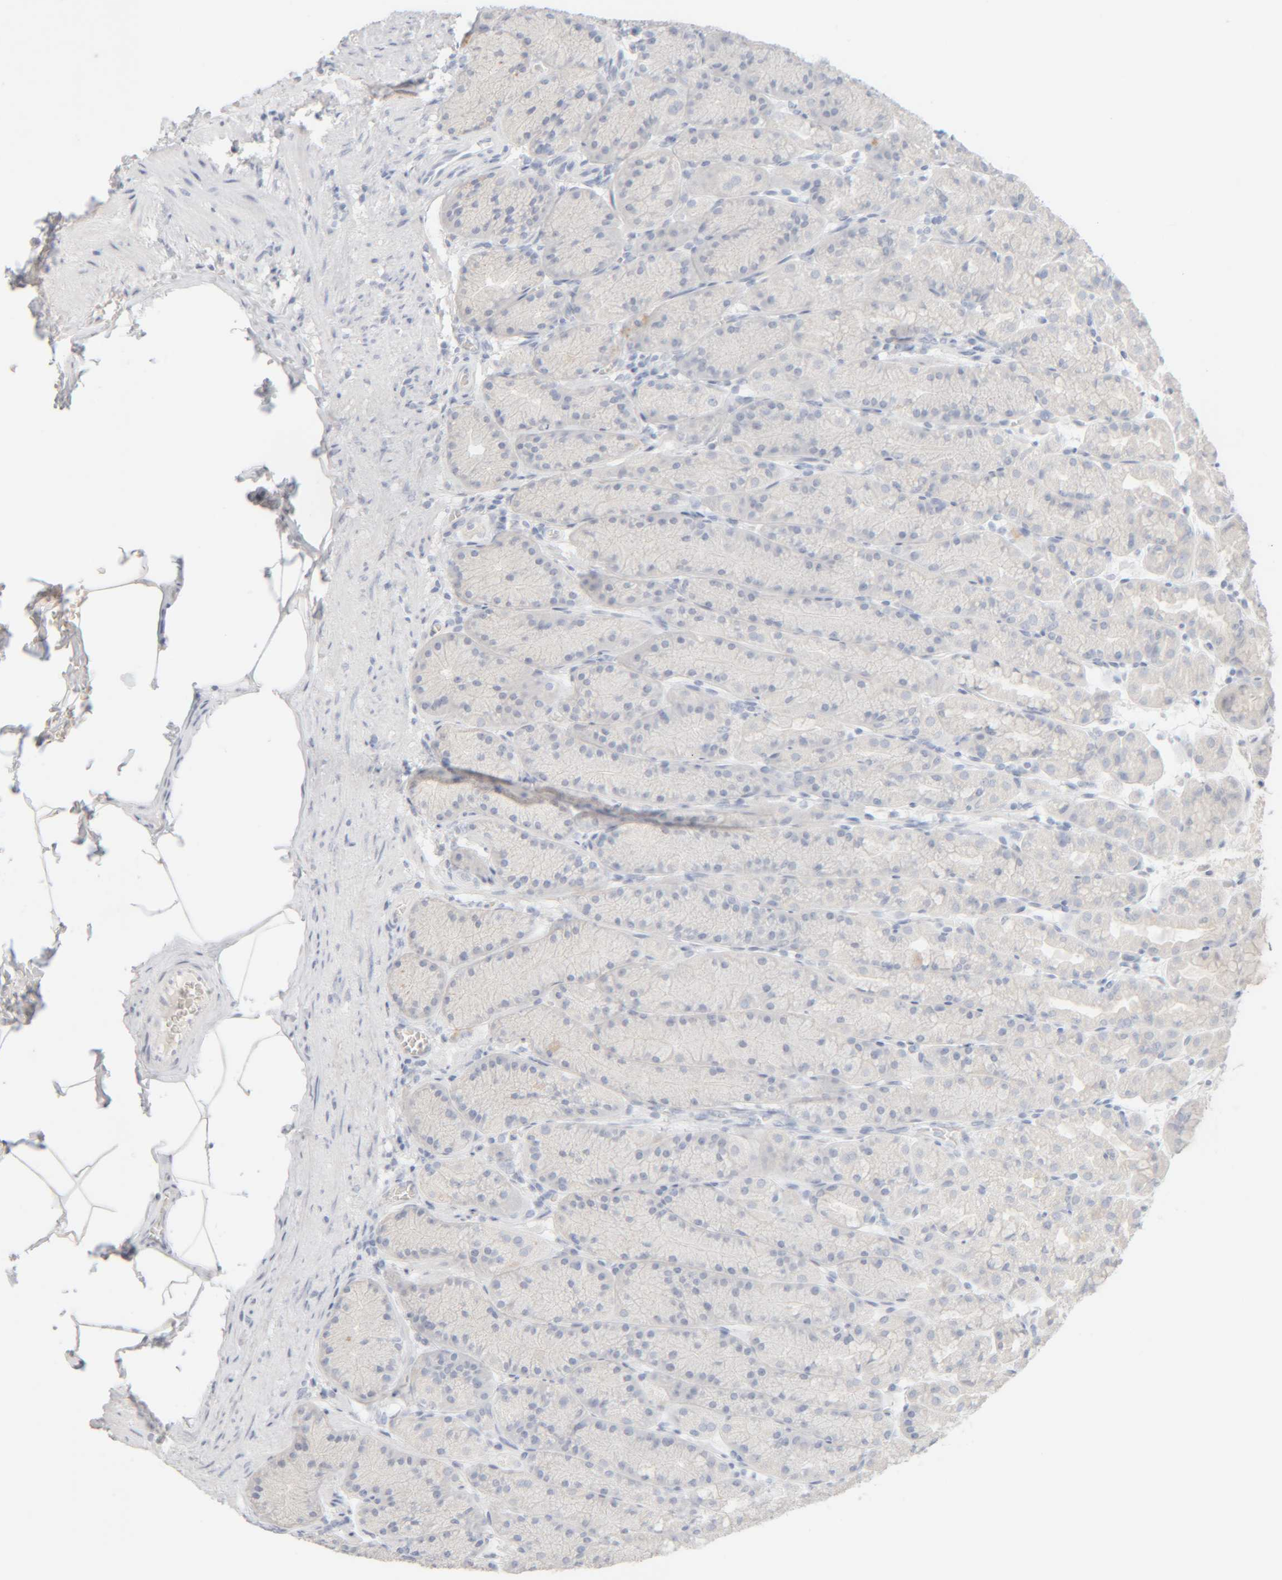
{"staining": {"intensity": "negative", "quantity": "none", "location": "none"}, "tissue": "stomach", "cell_type": "Glandular cells", "image_type": "normal", "snomed": [{"axis": "morphology", "description": "Normal tissue, NOS"}, {"axis": "topography", "description": "Stomach"}], "caption": "Image shows no significant protein expression in glandular cells of benign stomach.", "gene": "RIDA", "patient": {"sex": "male", "age": 42}}